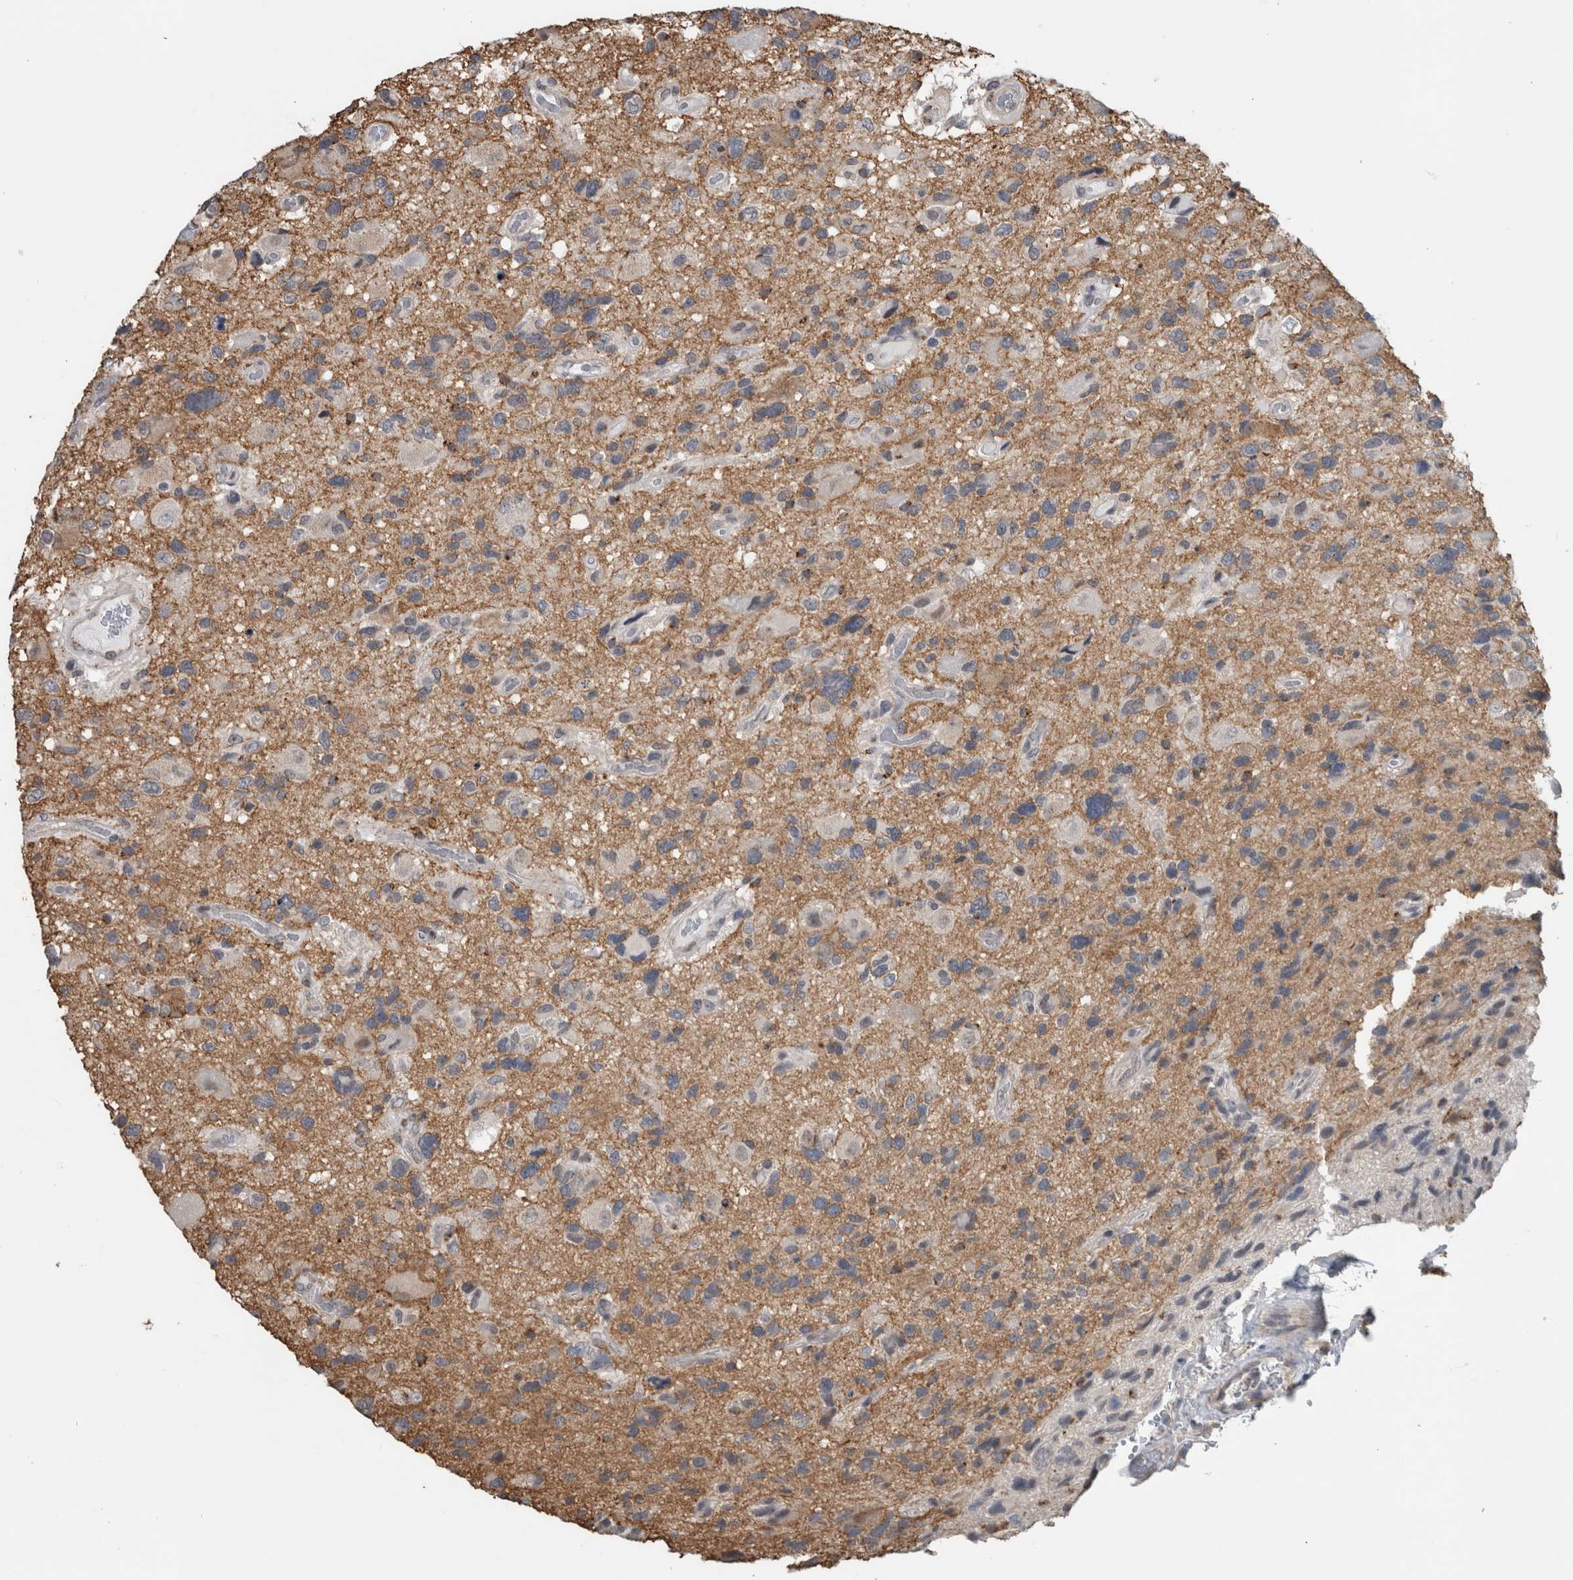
{"staining": {"intensity": "negative", "quantity": "none", "location": "none"}, "tissue": "glioma", "cell_type": "Tumor cells", "image_type": "cancer", "snomed": [{"axis": "morphology", "description": "Glioma, malignant, High grade"}, {"axis": "topography", "description": "Brain"}], "caption": "The image shows no staining of tumor cells in glioma.", "gene": "ACSF2", "patient": {"sex": "male", "age": 33}}